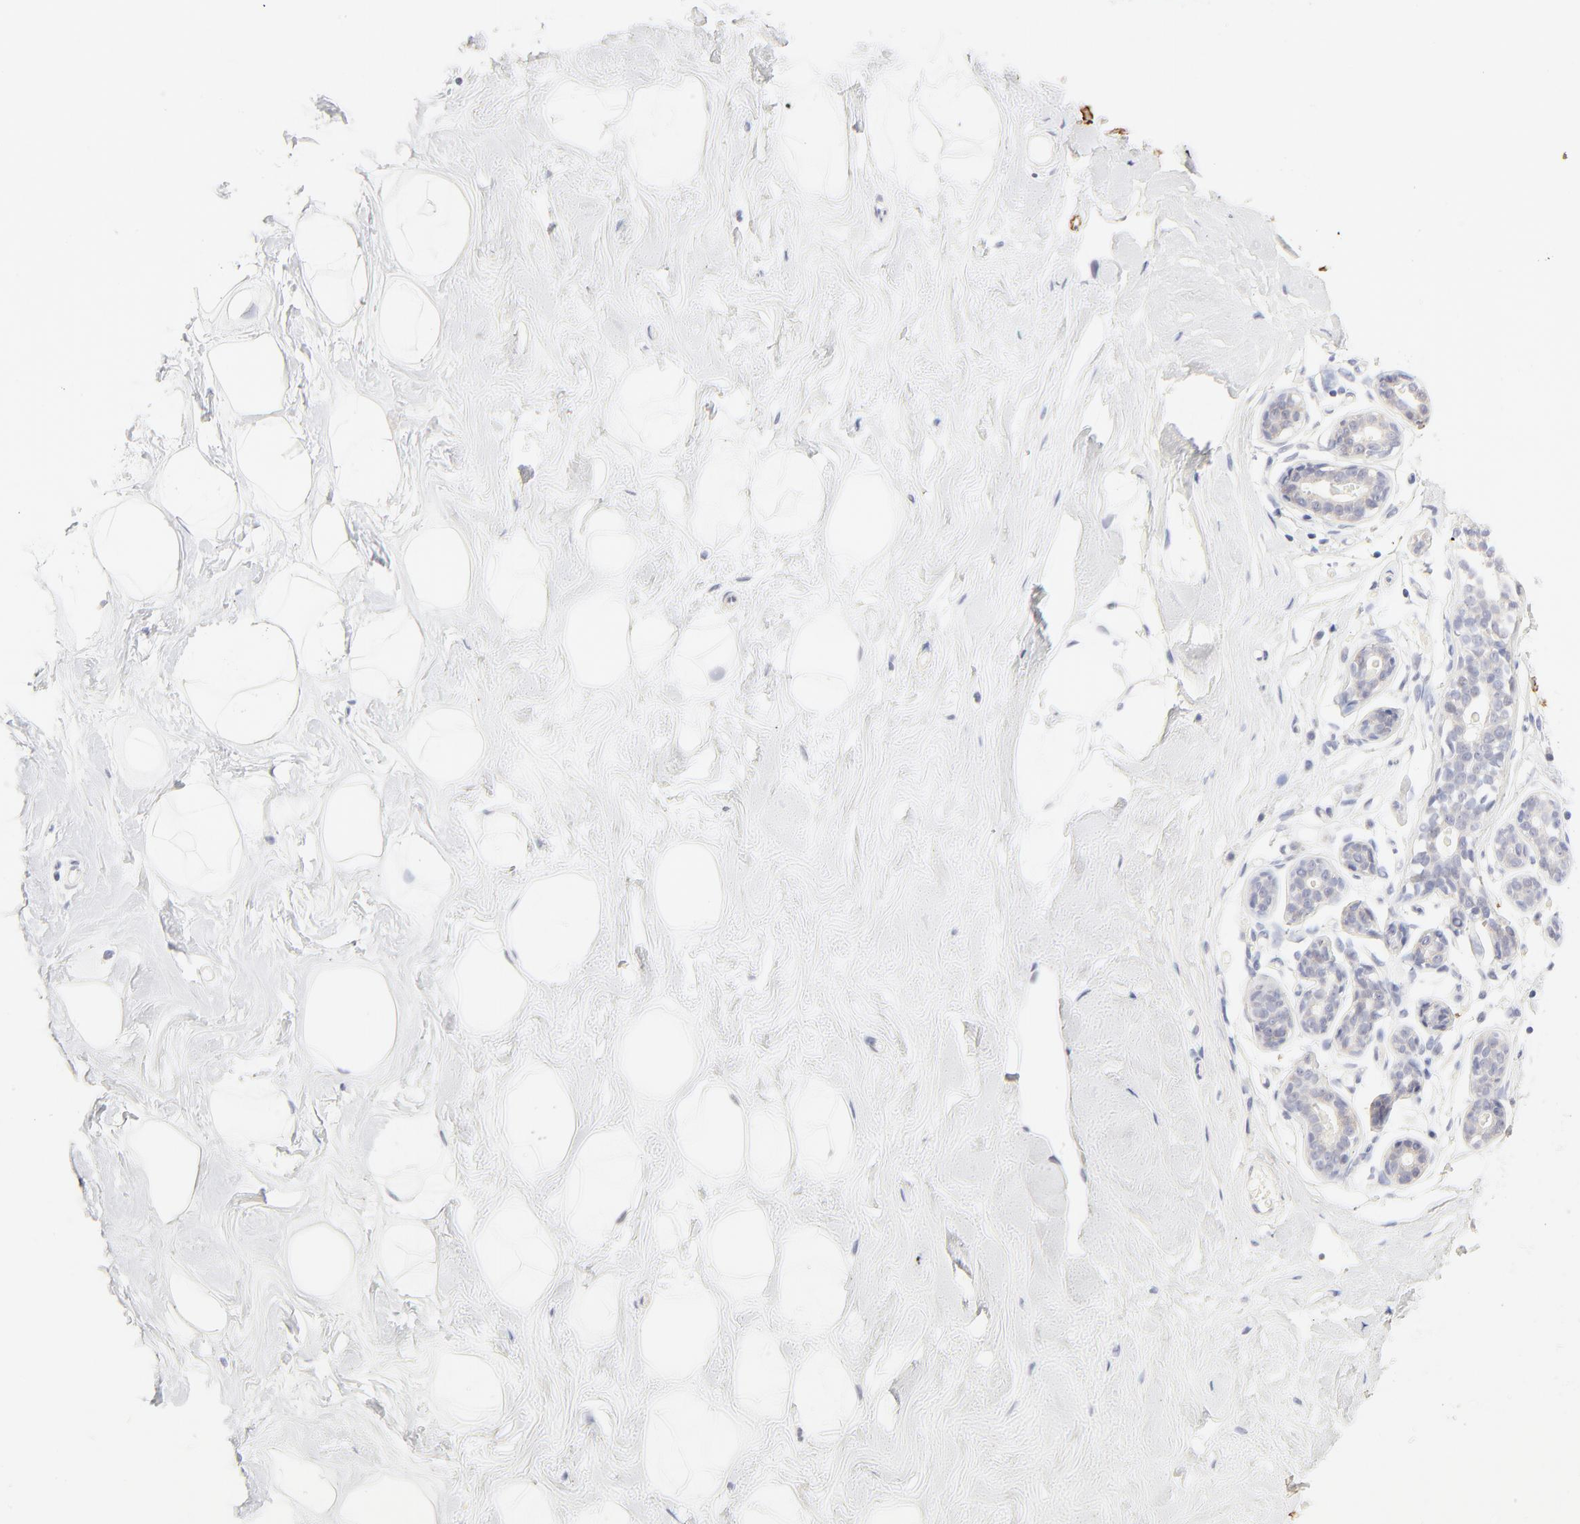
{"staining": {"intensity": "negative", "quantity": "none", "location": "none"}, "tissue": "breast", "cell_type": "Adipocytes", "image_type": "normal", "snomed": [{"axis": "morphology", "description": "Normal tissue, NOS"}, {"axis": "topography", "description": "Breast"}], "caption": "Immunohistochemistry micrograph of unremarkable breast: breast stained with DAB (3,3'-diaminobenzidine) exhibits no significant protein staining in adipocytes.", "gene": "NPNT", "patient": {"sex": "female", "age": 23}}